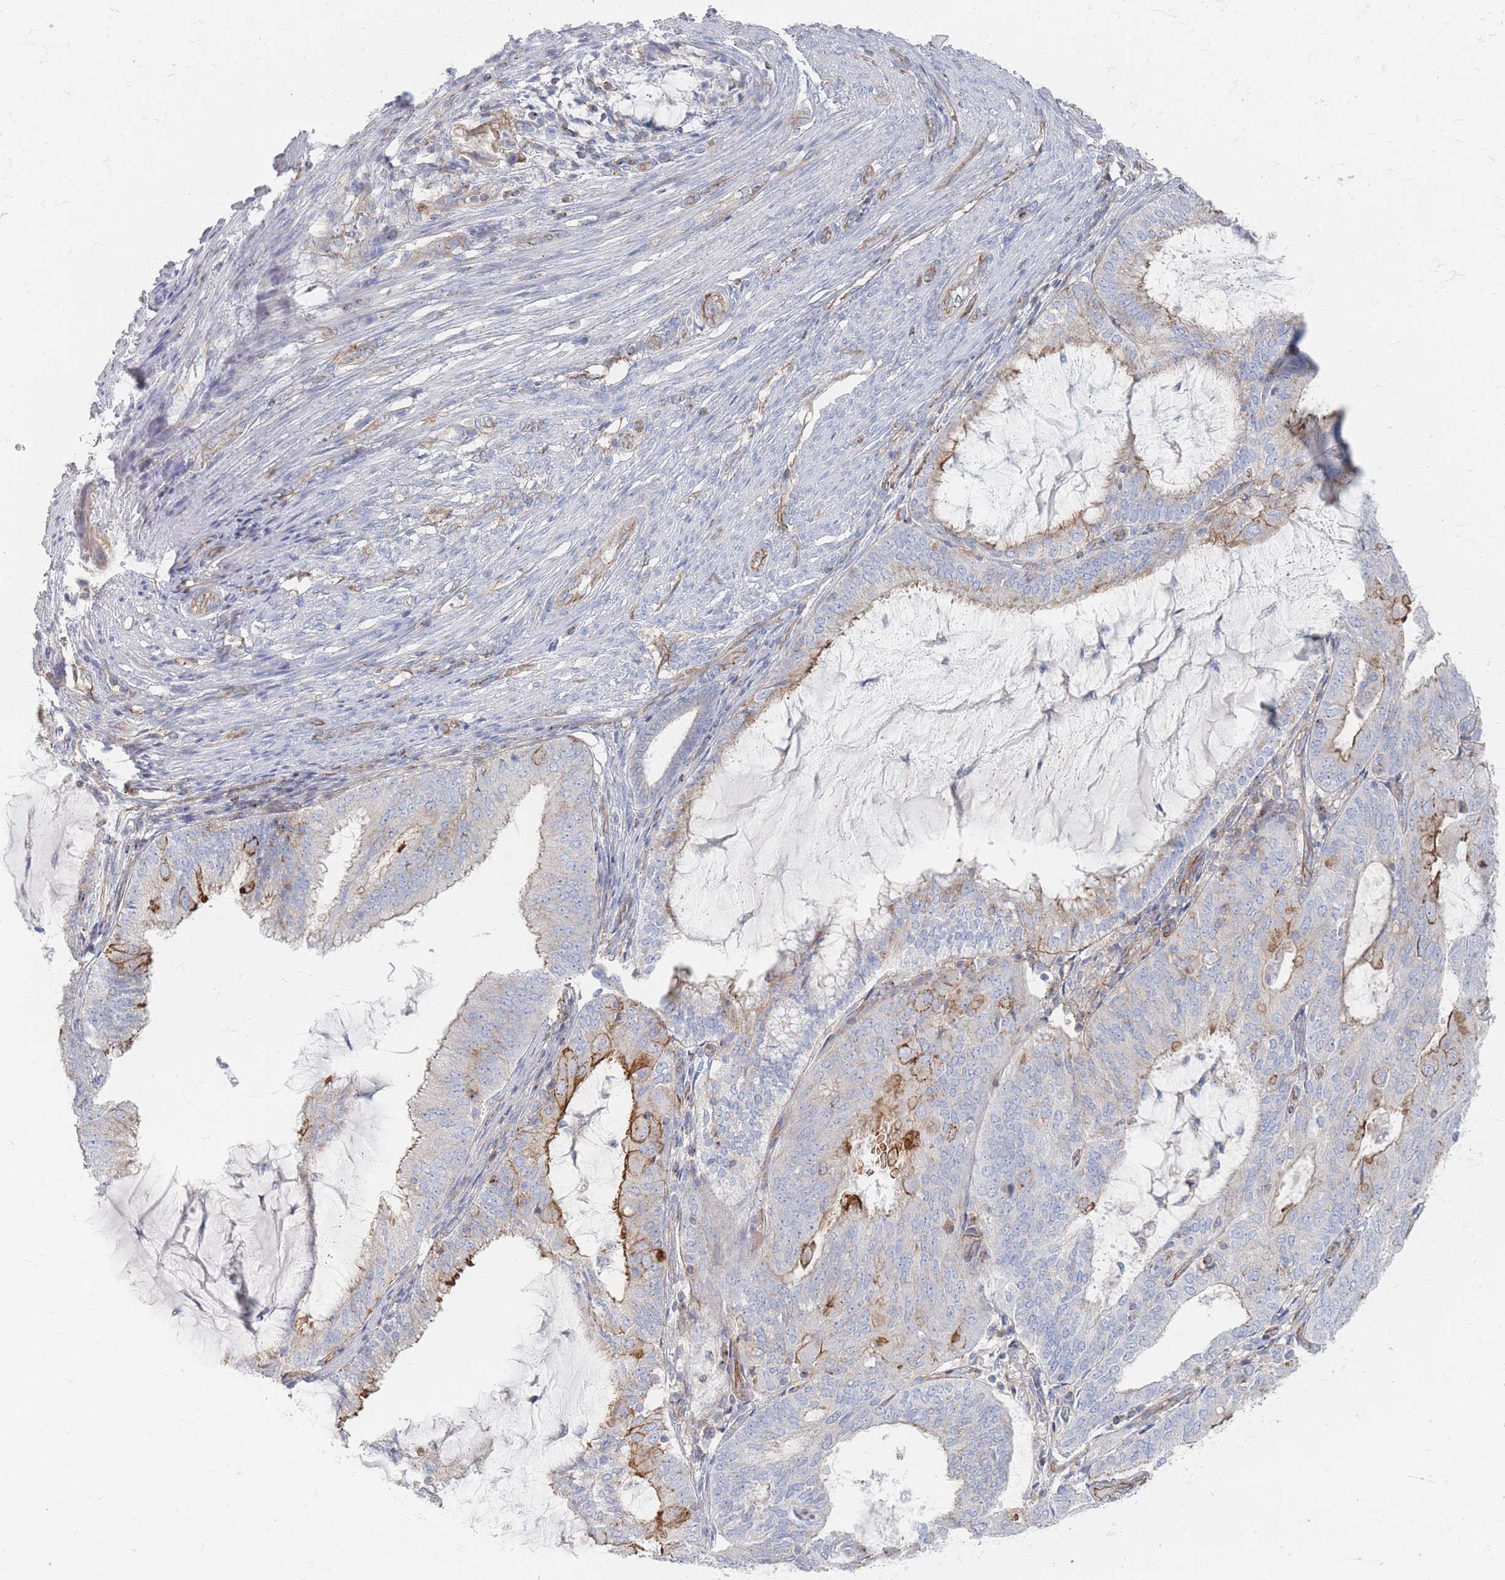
{"staining": {"intensity": "moderate", "quantity": "25%-75%", "location": "cytoplasmic/membranous"}, "tissue": "endometrial cancer", "cell_type": "Tumor cells", "image_type": "cancer", "snomed": [{"axis": "morphology", "description": "Adenocarcinoma, NOS"}, {"axis": "topography", "description": "Endometrium"}], "caption": "An immunohistochemistry (IHC) image of neoplastic tissue is shown. Protein staining in brown labels moderate cytoplasmic/membranous positivity in endometrial cancer within tumor cells.", "gene": "GNB1", "patient": {"sex": "female", "age": 81}}